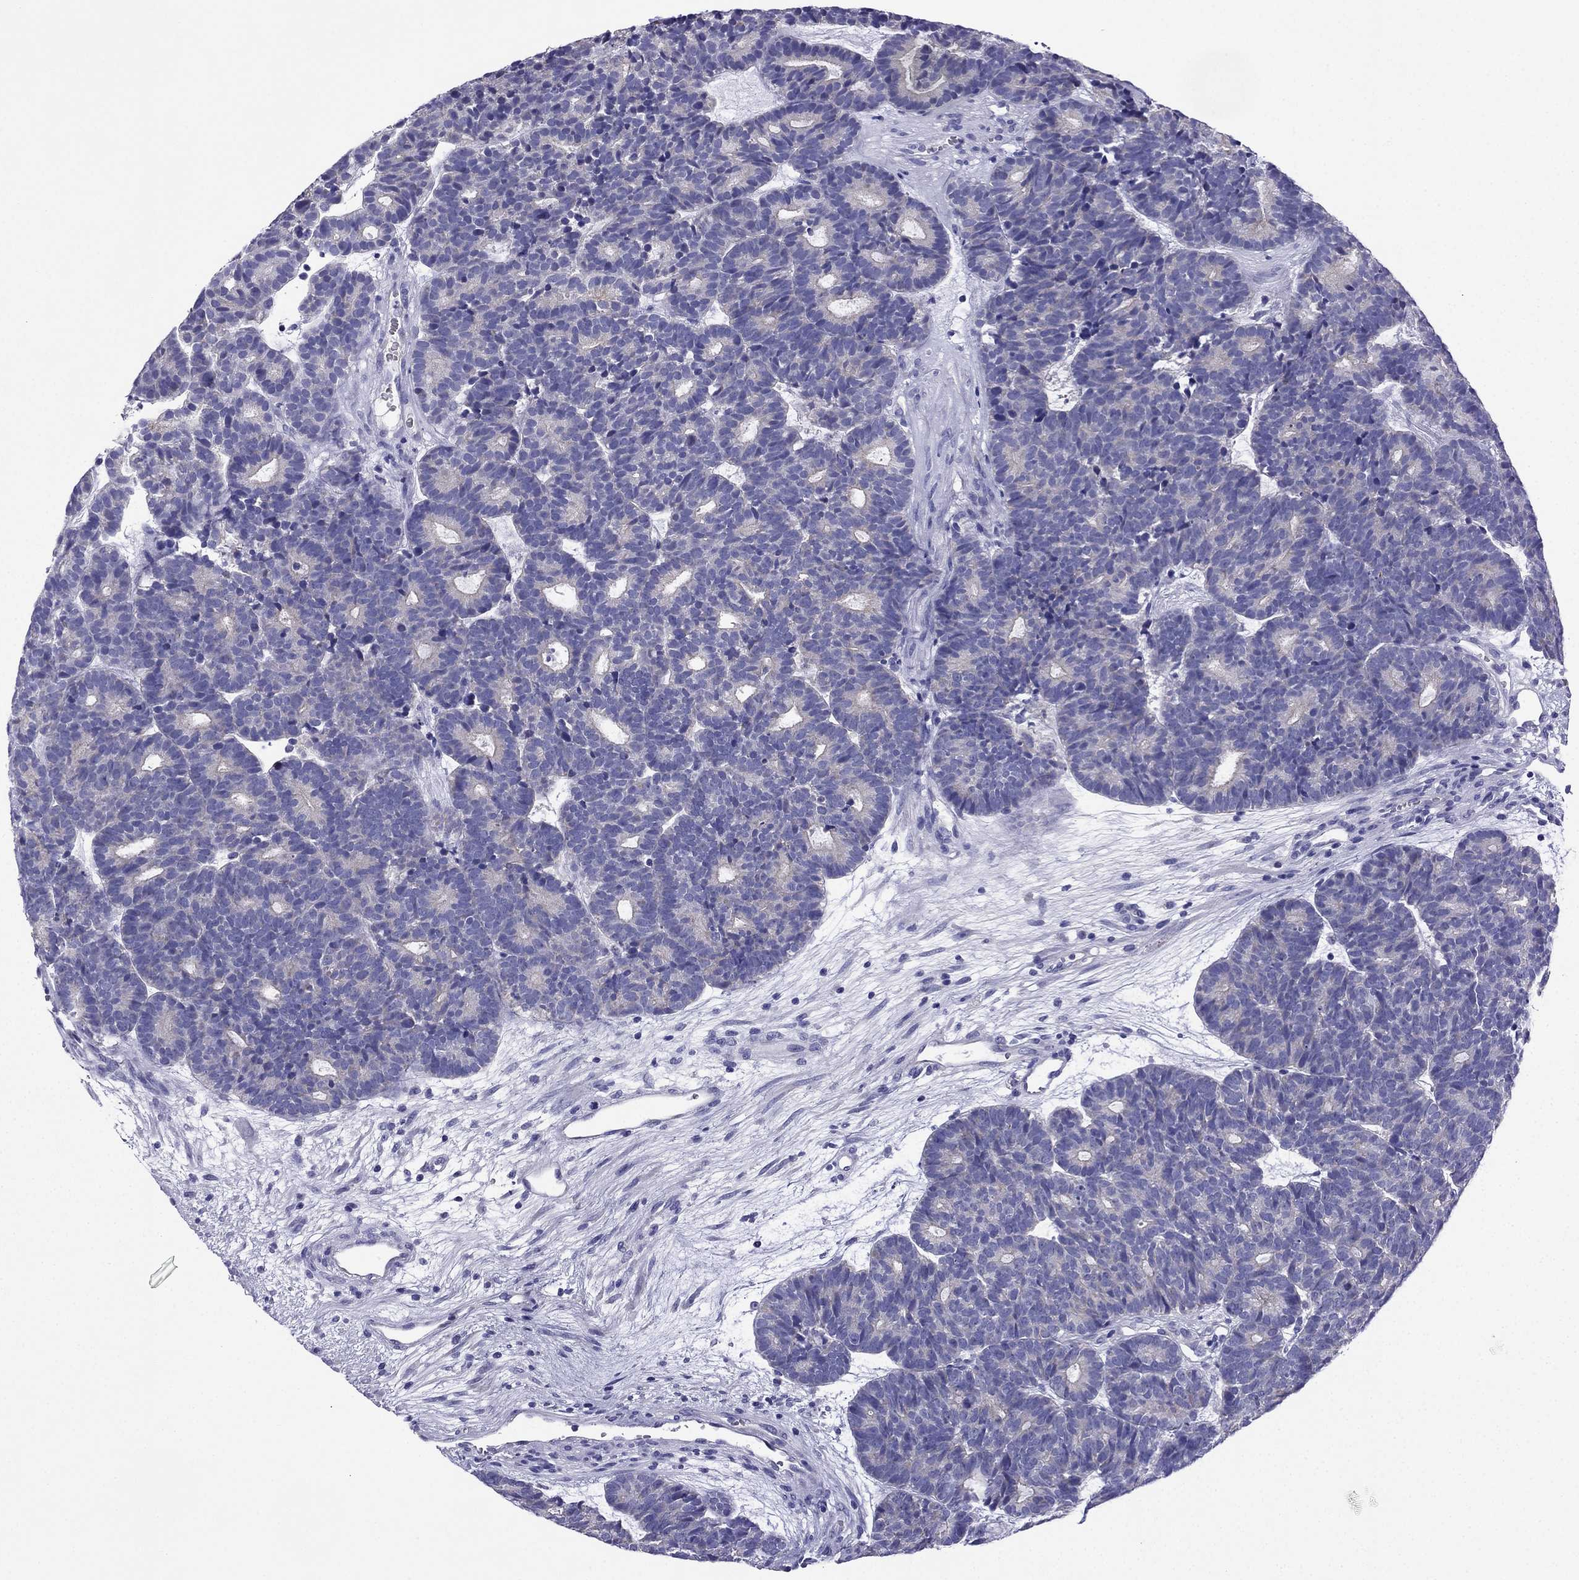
{"staining": {"intensity": "negative", "quantity": "none", "location": "none"}, "tissue": "head and neck cancer", "cell_type": "Tumor cells", "image_type": "cancer", "snomed": [{"axis": "morphology", "description": "Adenocarcinoma, NOS"}, {"axis": "topography", "description": "Head-Neck"}], "caption": "This is a histopathology image of immunohistochemistry (IHC) staining of adenocarcinoma (head and neck), which shows no positivity in tumor cells.", "gene": "KIF5A", "patient": {"sex": "female", "age": 81}}